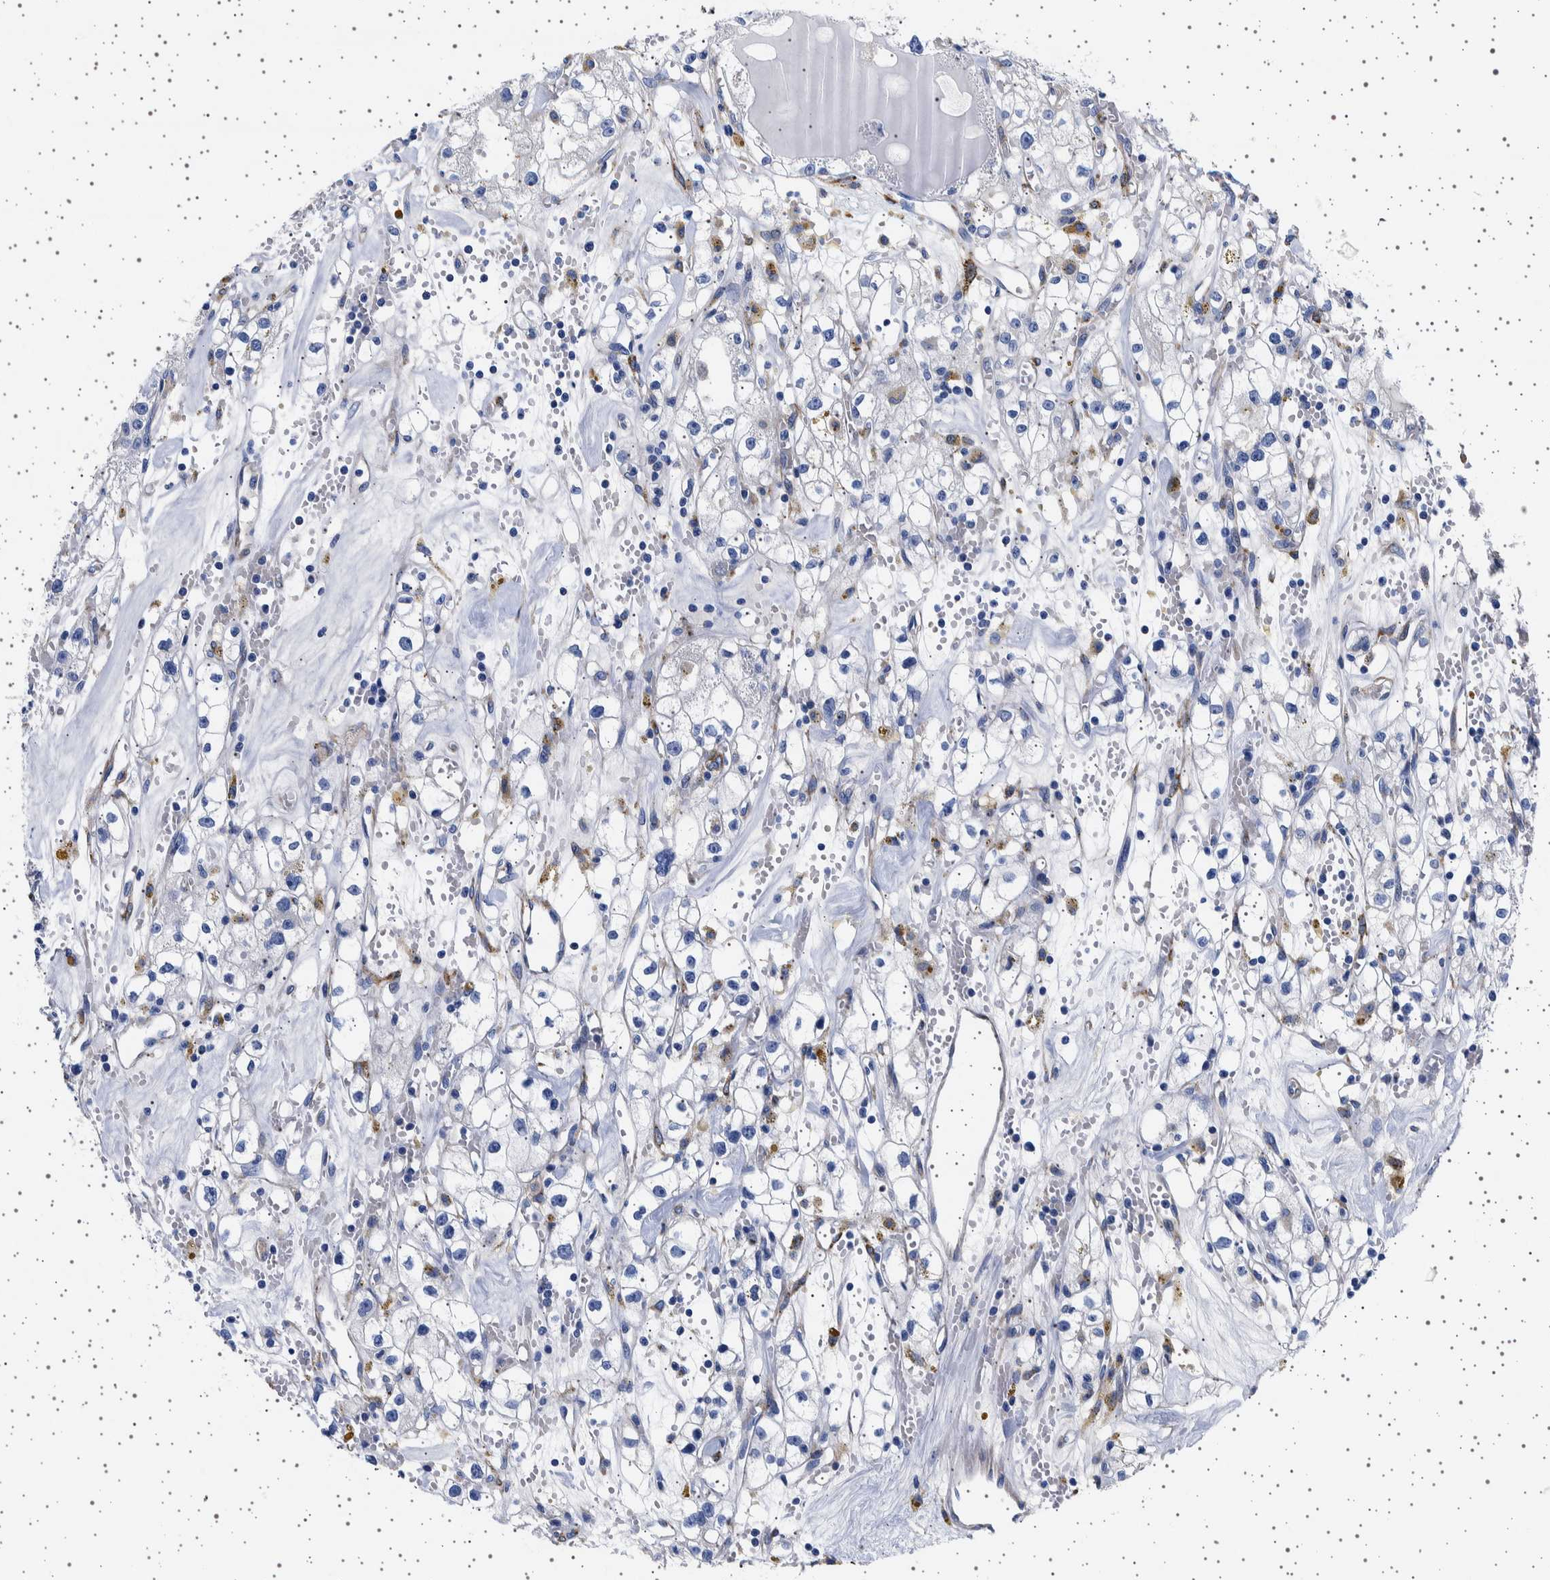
{"staining": {"intensity": "negative", "quantity": "none", "location": "none"}, "tissue": "renal cancer", "cell_type": "Tumor cells", "image_type": "cancer", "snomed": [{"axis": "morphology", "description": "Adenocarcinoma, NOS"}, {"axis": "topography", "description": "Kidney"}], "caption": "Immunohistochemistry (IHC) of renal cancer (adenocarcinoma) displays no positivity in tumor cells.", "gene": "SEPTIN4", "patient": {"sex": "male", "age": 56}}